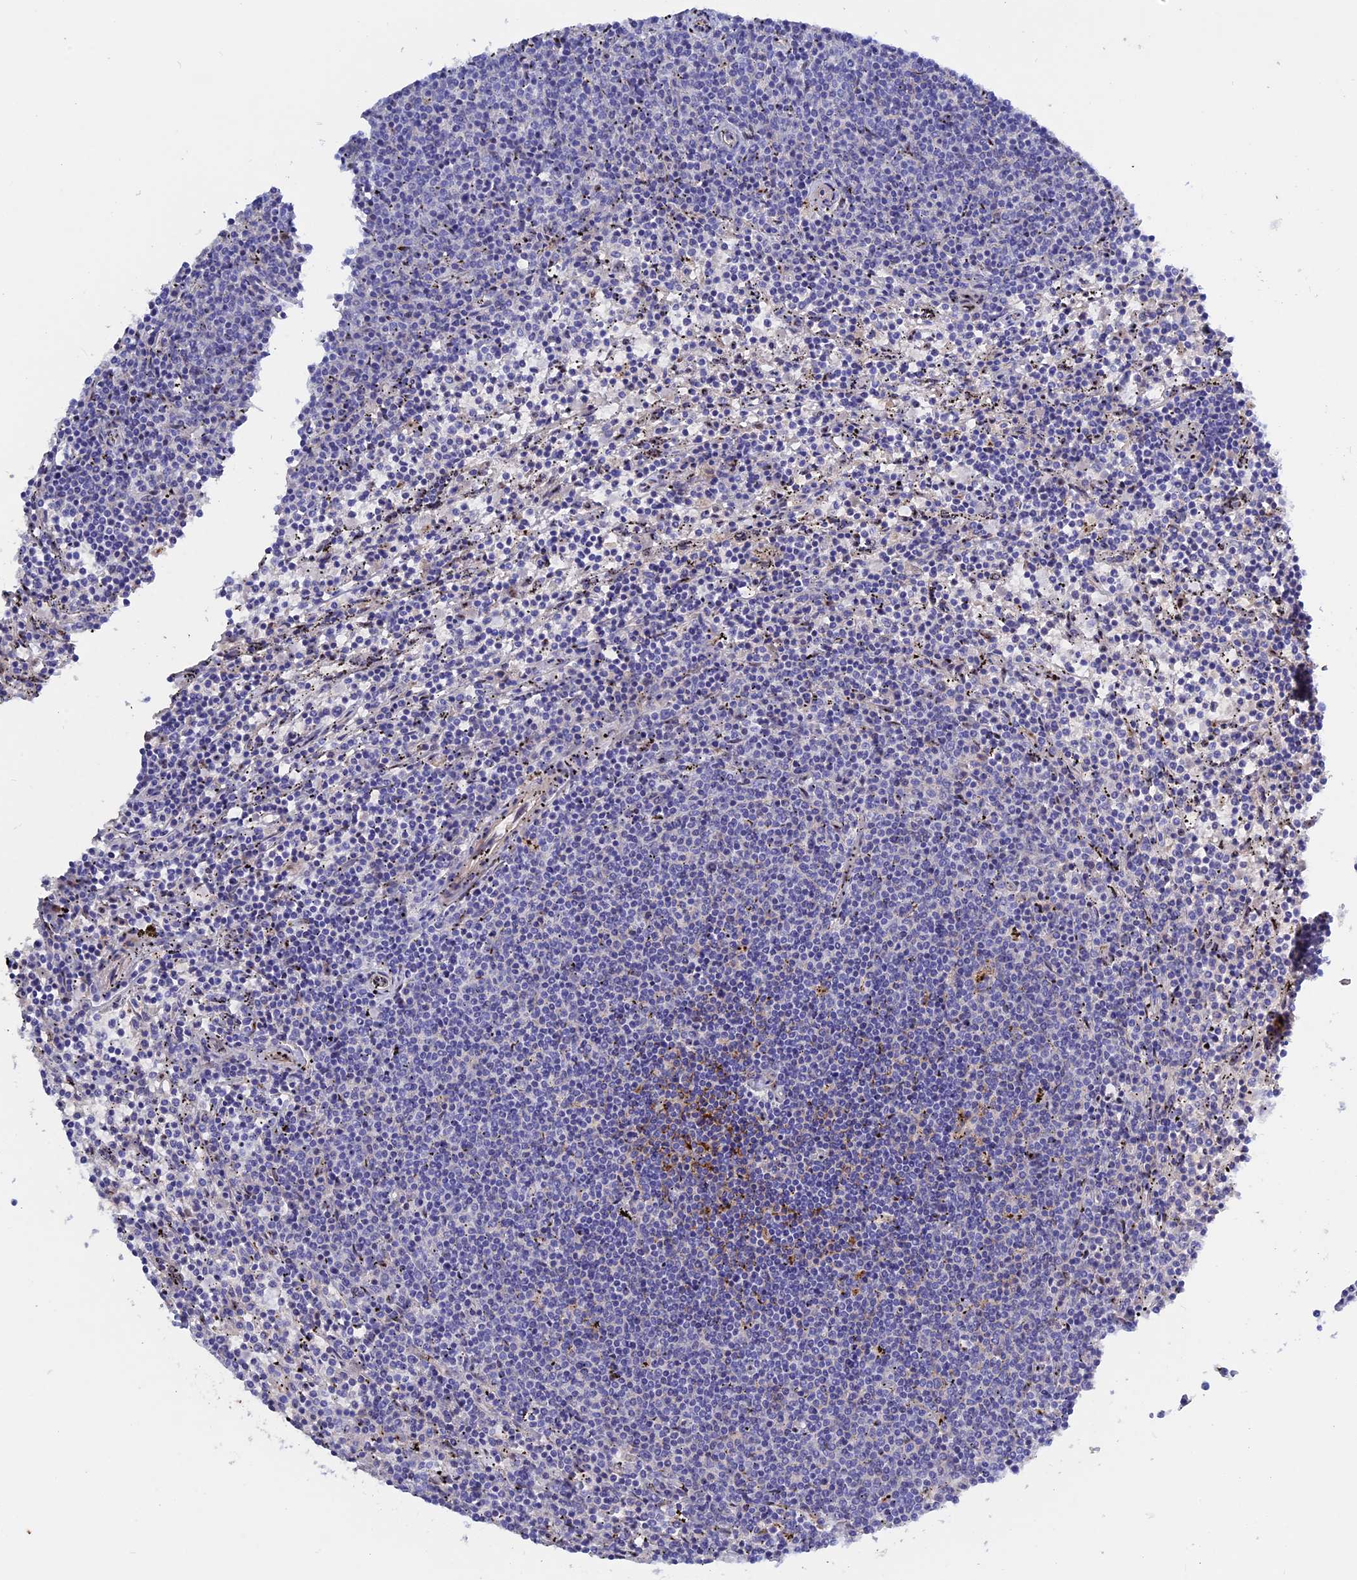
{"staining": {"intensity": "negative", "quantity": "none", "location": "none"}, "tissue": "lymphoma", "cell_type": "Tumor cells", "image_type": "cancer", "snomed": [{"axis": "morphology", "description": "Malignant lymphoma, non-Hodgkin's type, Low grade"}, {"axis": "topography", "description": "Spleen"}], "caption": "Lymphoma stained for a protein using immunohistochemistry (IHC) shows no expression tumor cells.", "gene": "GK5", "patient": {"sex": "female", "age": 50}}